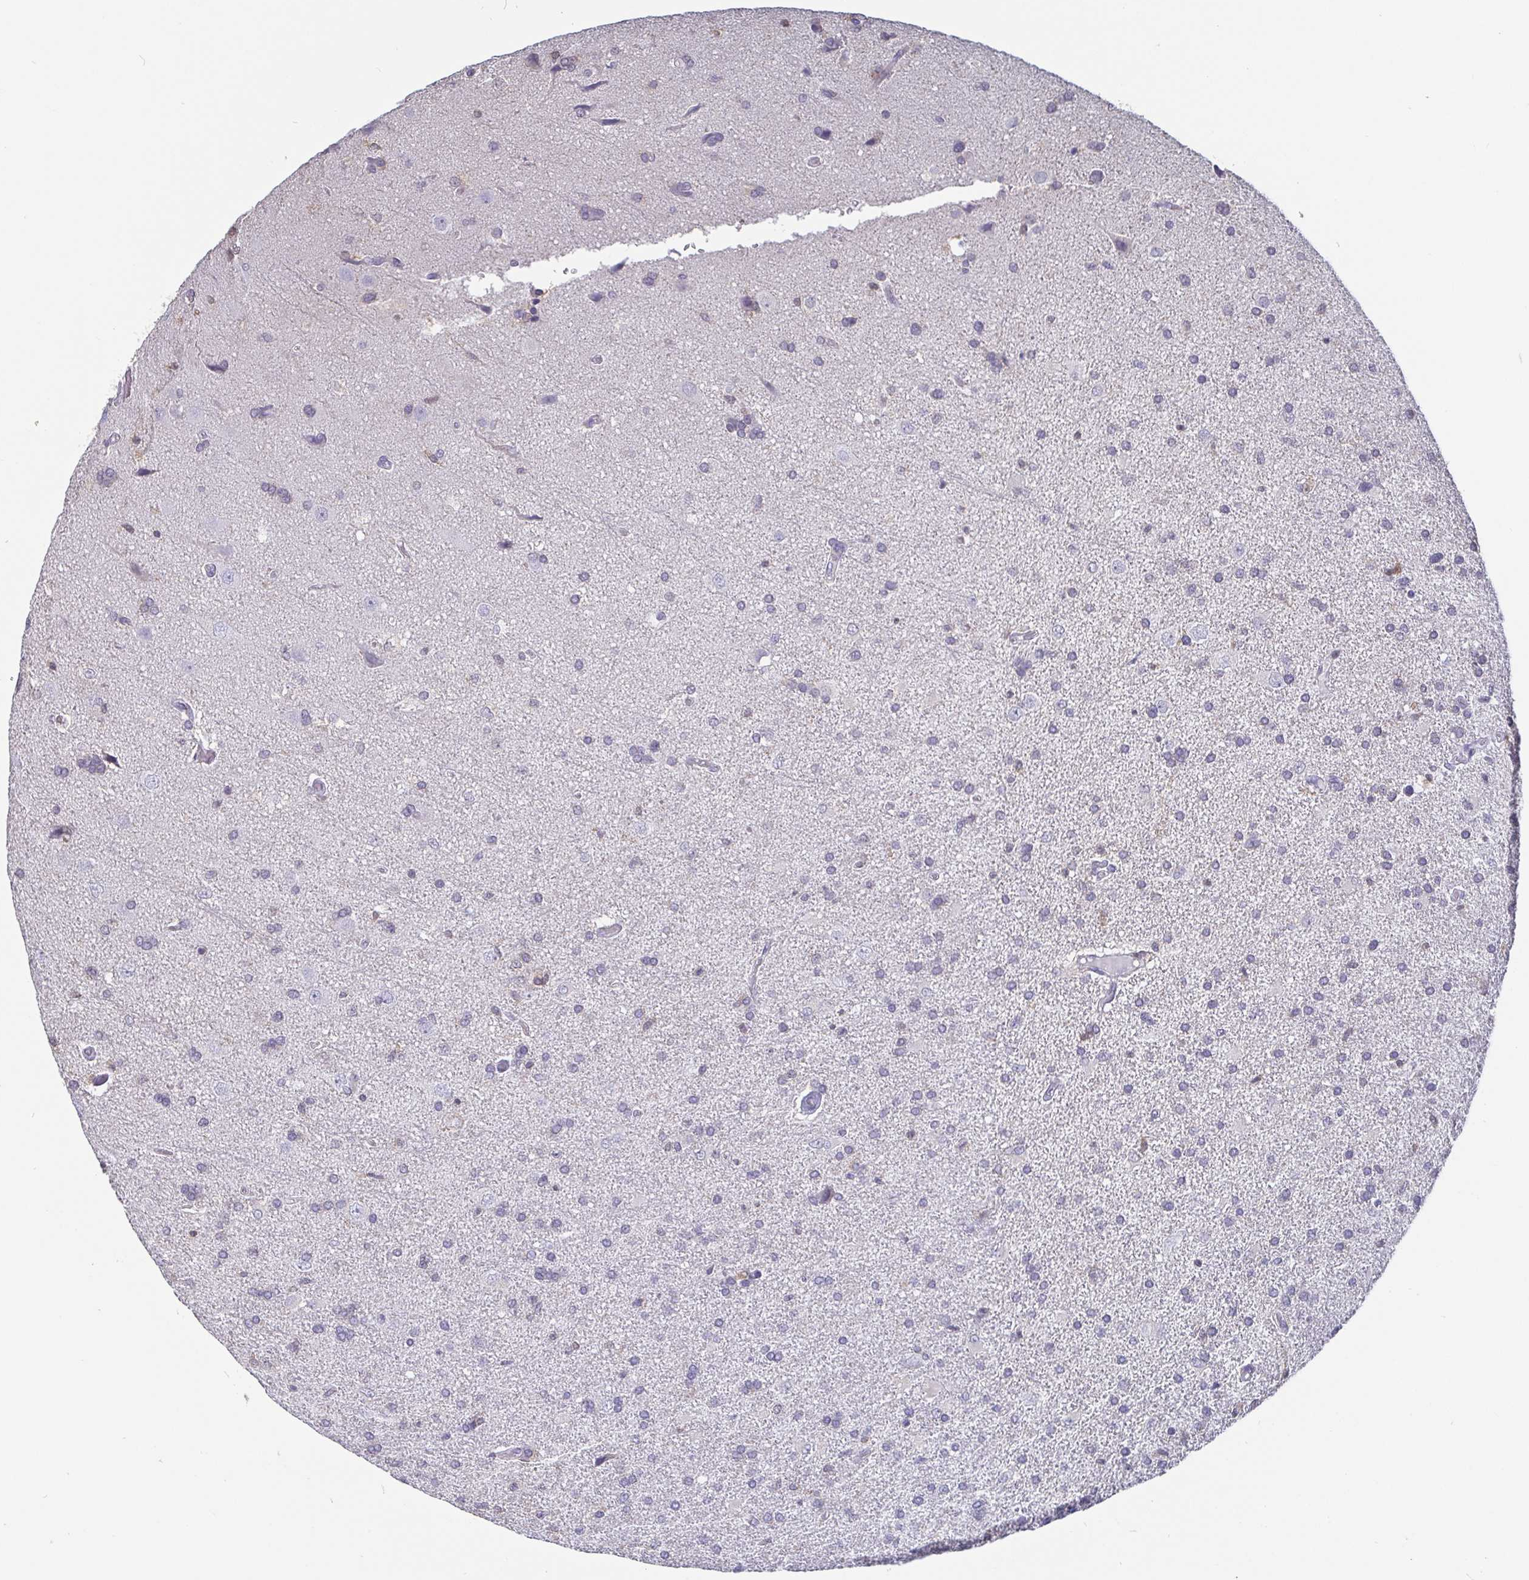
{"staining": {"intensity": "negative", "quantity": "none", "location": "none"}, "tissue": "glioma", "cell_type": "Tumor cells", "image_type": "cancer", "snomed": [{"axis": "morphology", "description": "Glioma, malignant, High grade"}, {"axis": "topography", "description": "Brain"}], "caption": "The histopathology image reveals no significant positivity in tumor cells of malignant glioma (high-grade).", "gene": "IDH1", "patient": {"sex": "male", "age": 68}}